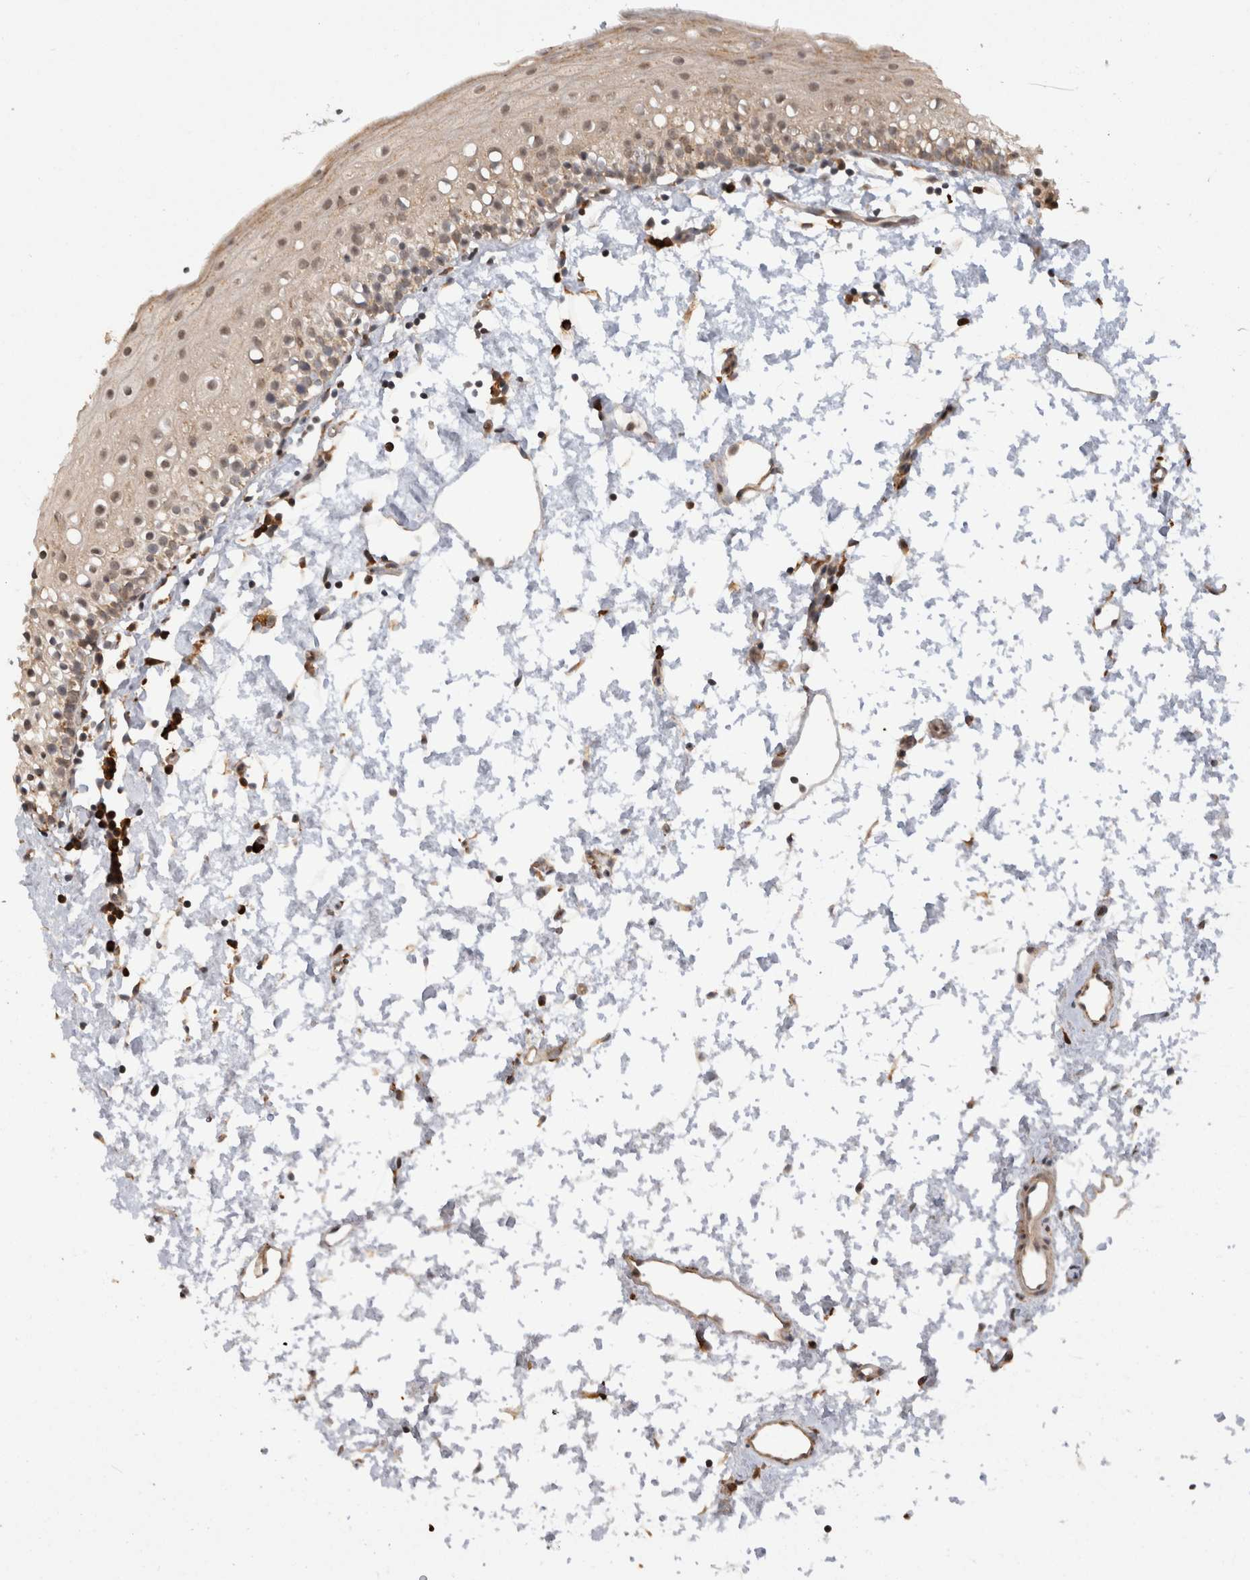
{"staining": {"intensity": "weak", "quantity": "25%-75%", "location": "nuclear"}, "tissue": "oral mucosa", "cell_type": "Squamous epithelial cells", "image_type": "normal", "snomed": [{"axis": "morphology", "description": "Normal tissue, NOS"}, {"axis": "topography", "description": "Oral tissue"}], "caption": "Oral mucosa stained with immunohistochemistry exhibits weak nuclear expression in about 25%-75% of squamous epithelial cells. The protein of interest is stained brown, and the nuclei are stained in blue (DAB (3,3'-diaminobenzidine) IHC with brightfield microscopy, high magnification).", "gene": "MS4A7", "patient": {"sex": "male", "age": 28}}